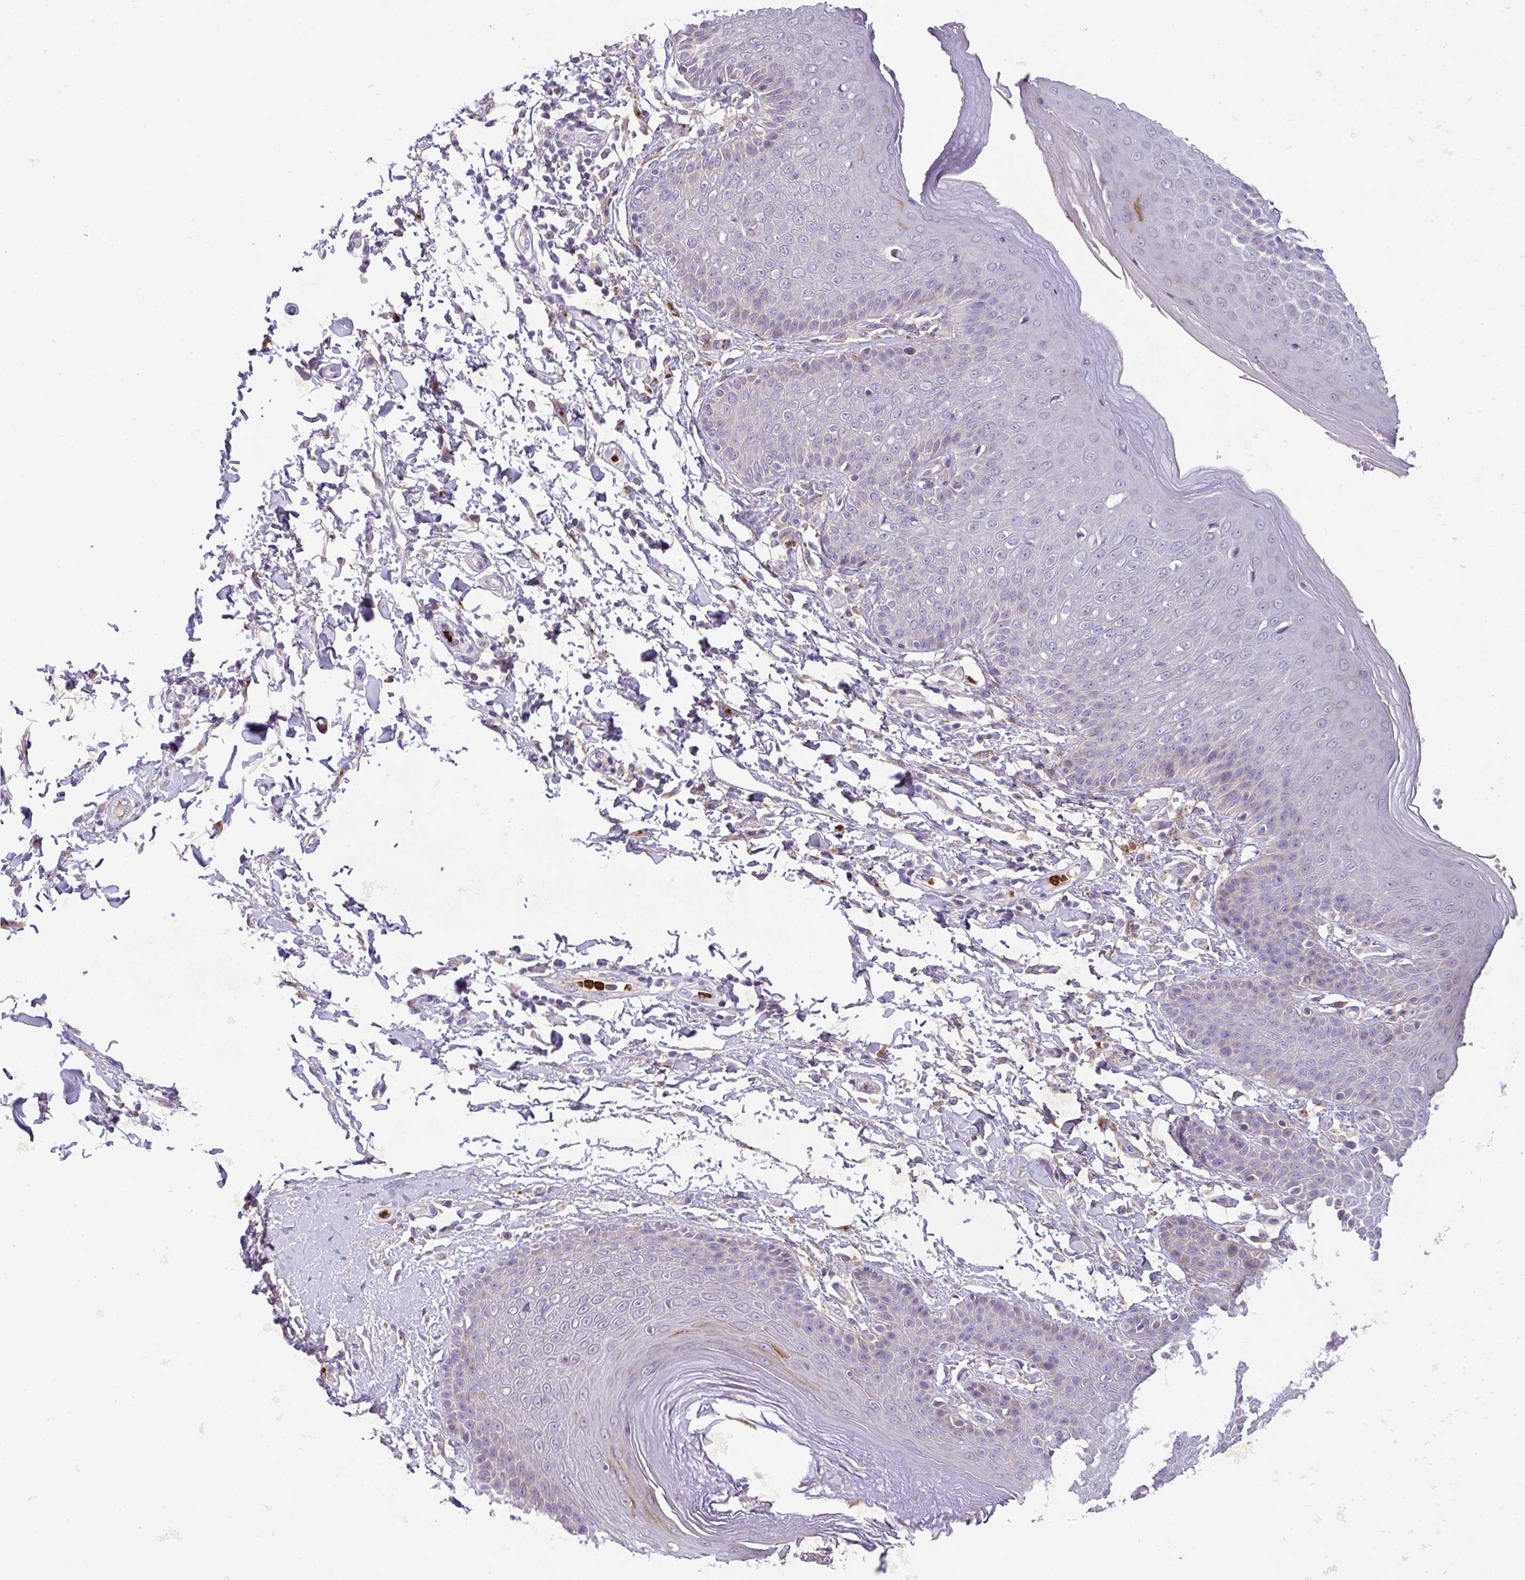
{"staining": {"intensity": "moderate", "quantity": "<25%", "location": "cytoplasmic/membranous"}, "tissue": "skin", "cell_type": "Epidermal cells", "image_type": "normal", "snomed": [{"axis": "morphology", "description": "Normal tissue, NOS"}, {"axis": "topography", "description": "Peripheral nerve tissue"}], "caption": "Skin stained with DAB (3,3'-diaminobenzidine) immunohistochemistry shows low levels of moderate cytoplasmic/membranous staining in about <25% of epidermal cells. Immunohistochemistry stains the protein of interest in brown and the nuclei are stained blue.", "gene": "CRISP3", "patient": {"sex": "male", "age": 51}}